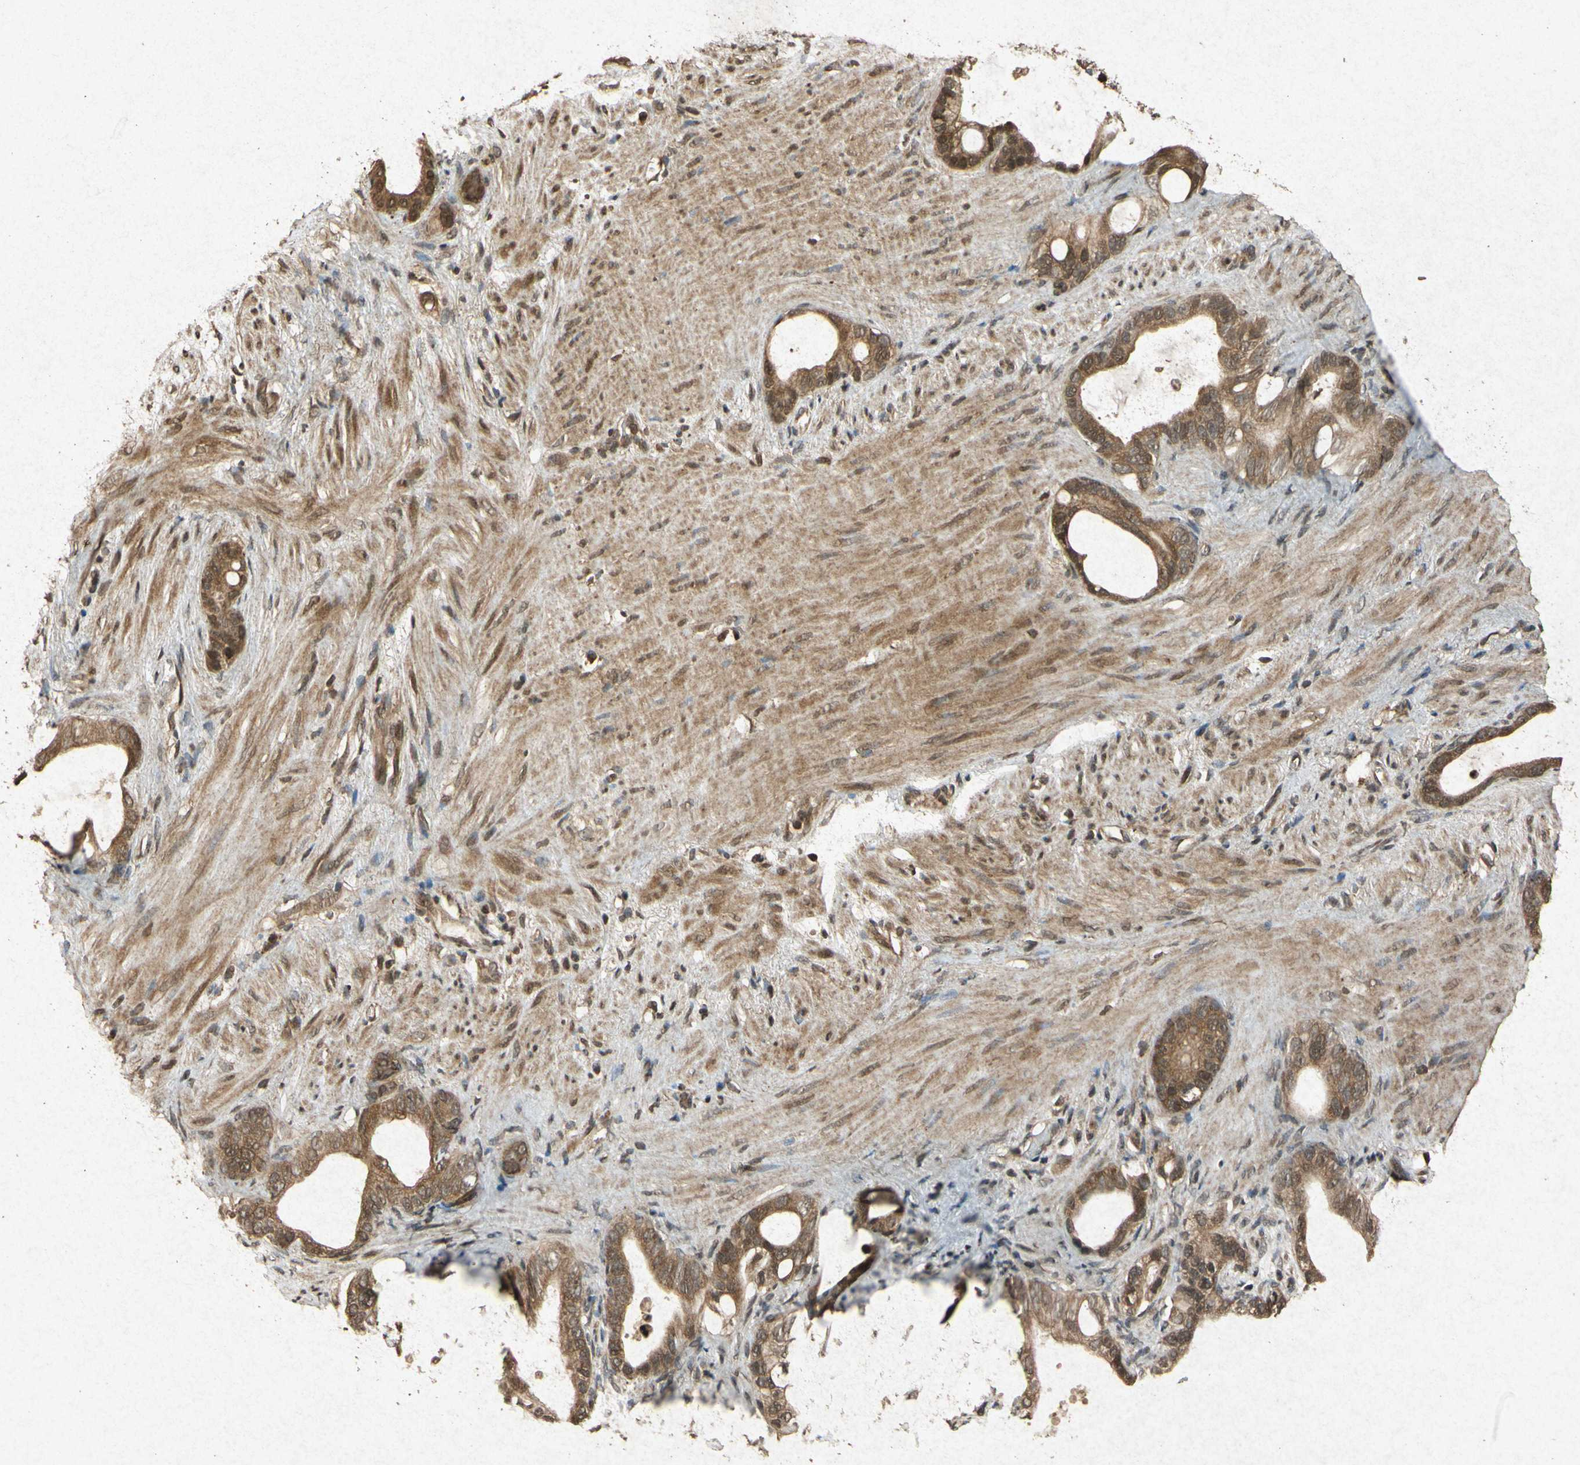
{"staining": {"intensity": "moderate", "quantity": ">75%", "location": "cytoplasmic/membranous"}, "tissue": "stomach cancer", "cell_type": "Tumor cells", "image_type": "cancer", "snomed": [{"axis": "morphology", "description": "Adenocarcinoma, NOS"}, {"axis": "topography", "description": "Stomach"}], "caption": "Immunohistochemistry (IHC) micrograph of adenocarcinoma (stomach) stained for a protein (brown), which shows medium levels of moderate cytoplasmic/membranous positivity in about >75% of tumor cells.", "gene": "ATP6V1H", "patient": {"sex": "female", "age": 75}}